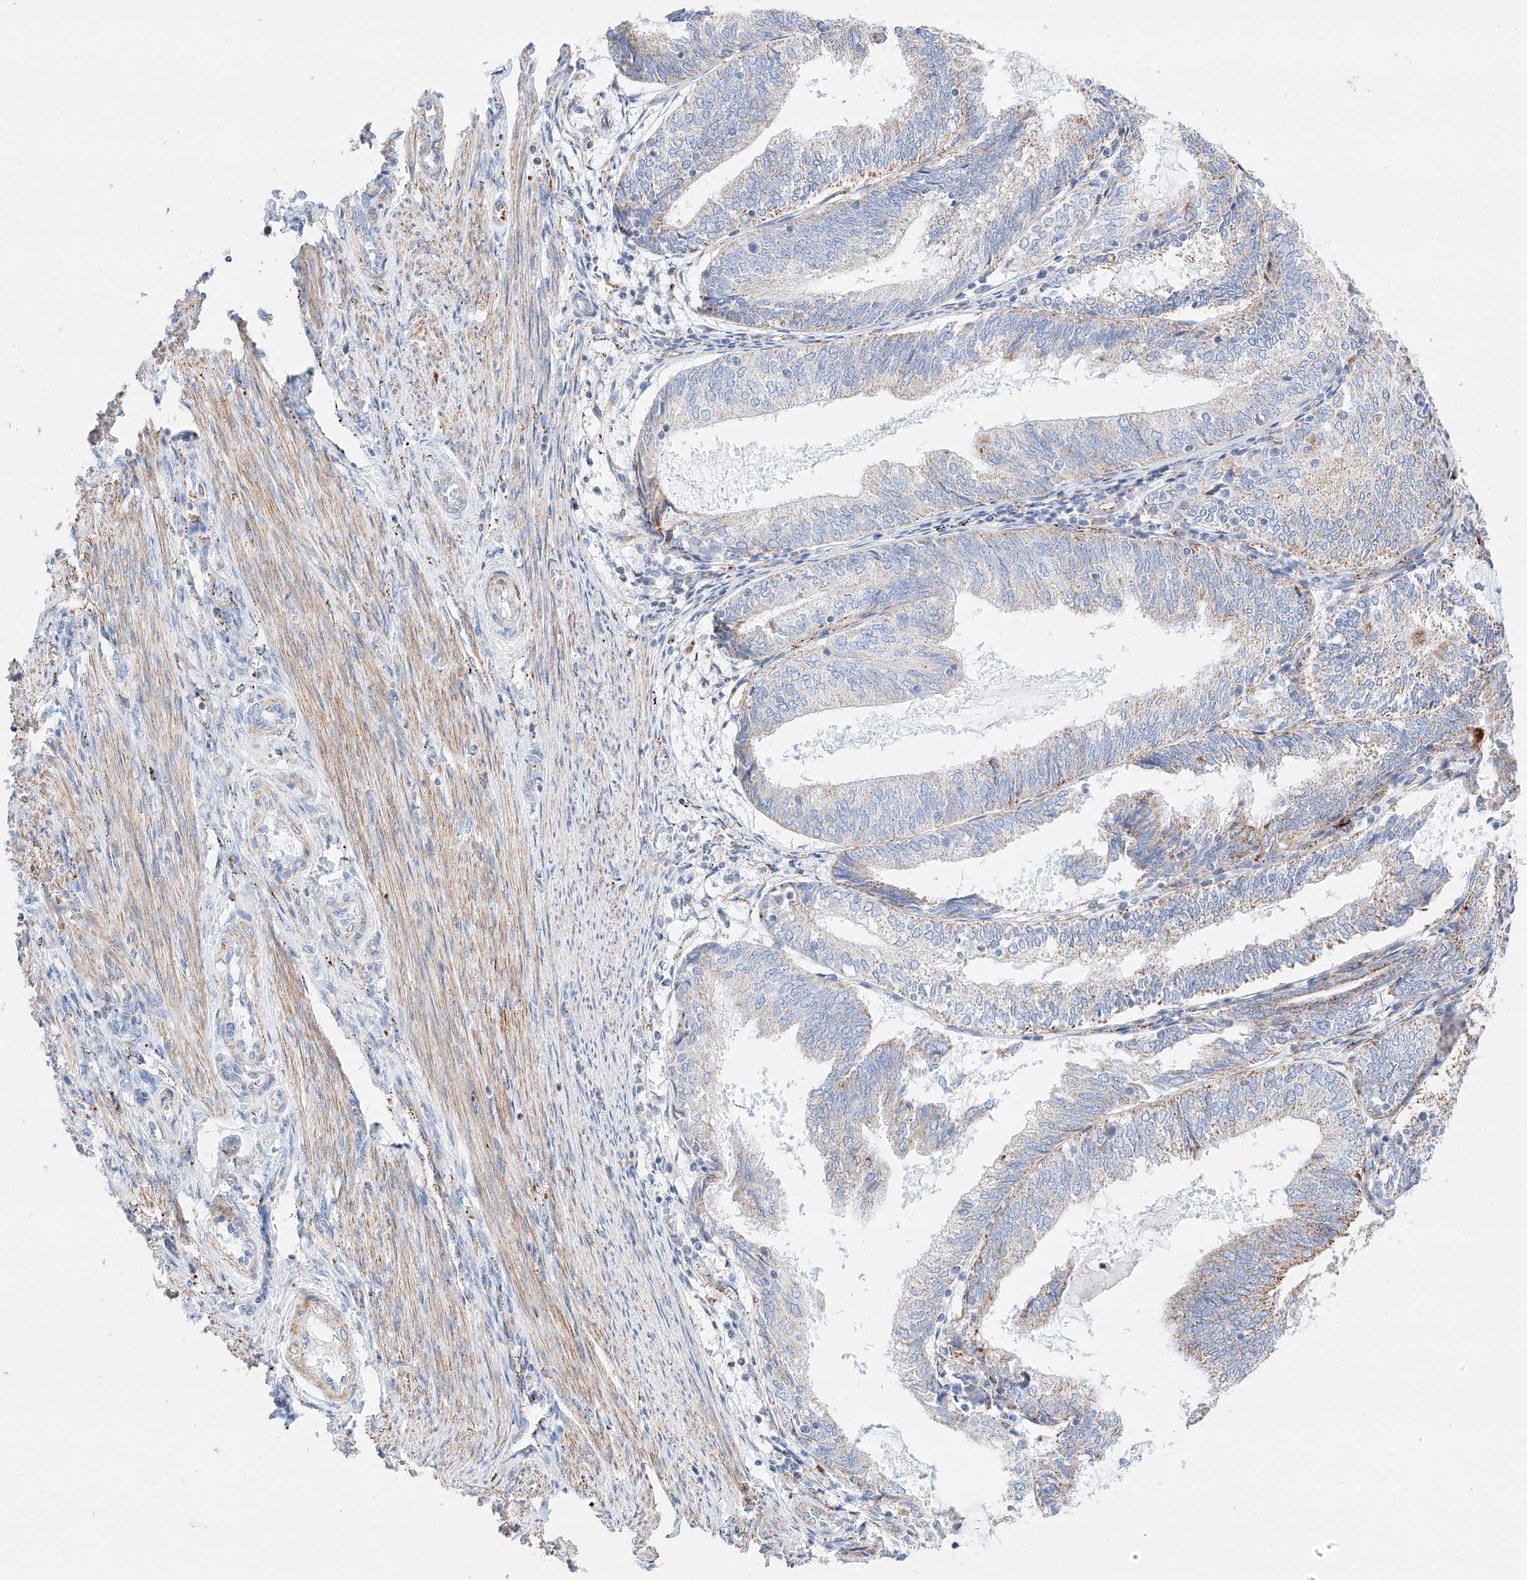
{"staining": {"intensity": "weak", "quantity": "25%-75%", "location": "cytoplasmic/membranous"}, "tissue": "endometrial cancer", "cell_type": "Tumor cells", "image_type": "cancer", "snomed": [{"axis": "morphology", "description": "Adenocarcinoma, NOS"}, {"axis": "topography", "description": "Endometrium"}], "caption": "Immunohistochemistry (DAB) staining of human endometrial adenocarcinoma reveals weak cytoplasmic/membranous protein staining in about 25%-75% of tumor cells. The staining is performed using DAB (3,3'-diaminobenzidine) brown chromogen to label protein expression. The nuclei are counter-stained blue using hematoxylin.", "gene": "C6orf62", "patient": {"sex": "female", "age": 81}}